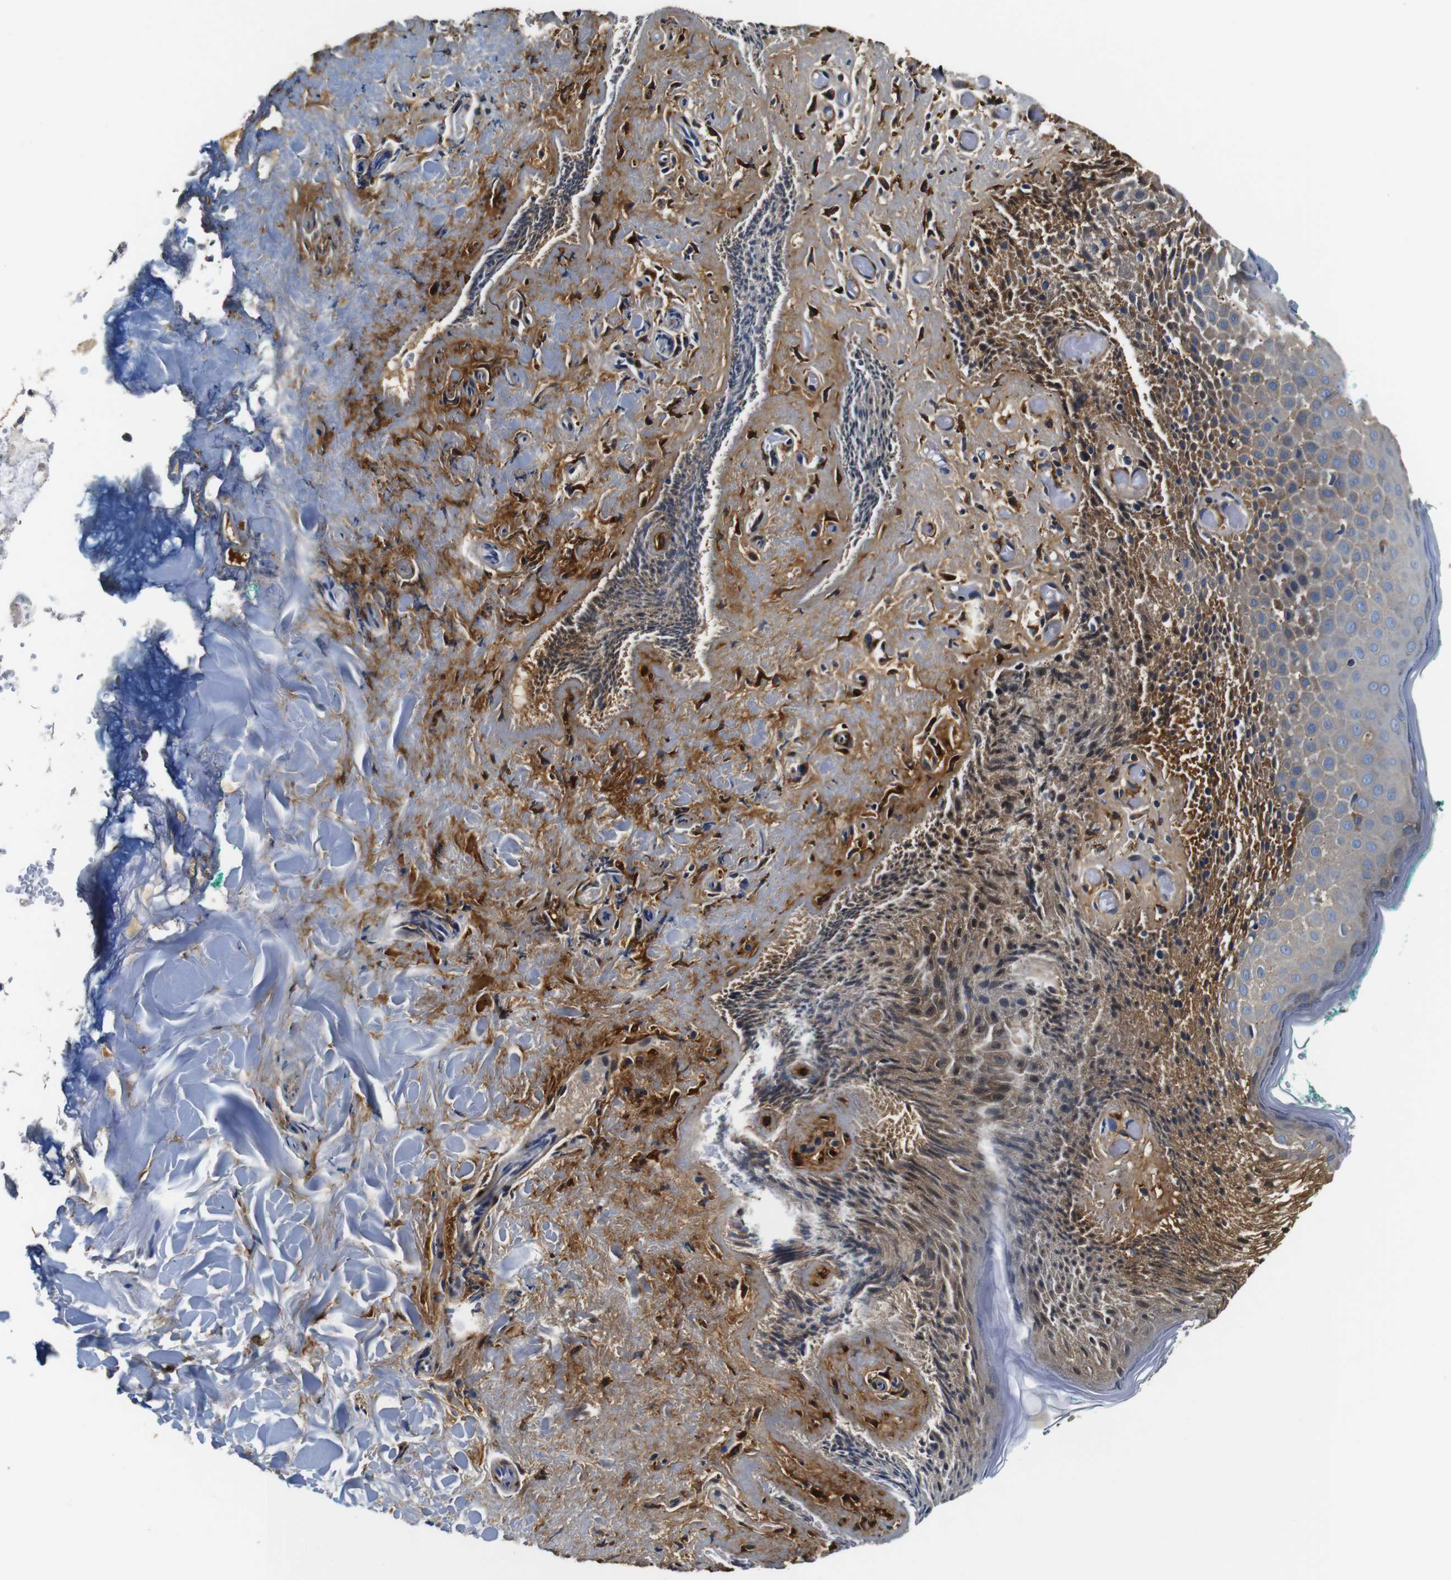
{"staining": {"intensity": "weak", "quantity": "25%-75%", "location": "cytoplasmic/membranous"}, "tissue": "skin", "cell_type": "Epidermal cells", "image_type": "normal", "snomed": [{"axis": "morphology", "description": "Normal tissue, NOS"}, {"axis": "topography", "description": "Anal"}], "caption": "Epidermal cells display low levels of weak cytoplasmic/membranous staining in approximately 25%-75% of cells in unremarkable human skin. (DAB (3,3'-diaminobenzidine) IHC with brightfield microscopy, high magnification).", "gene": "COL1A1", "patient": {"sex": "male", "age": 74}}